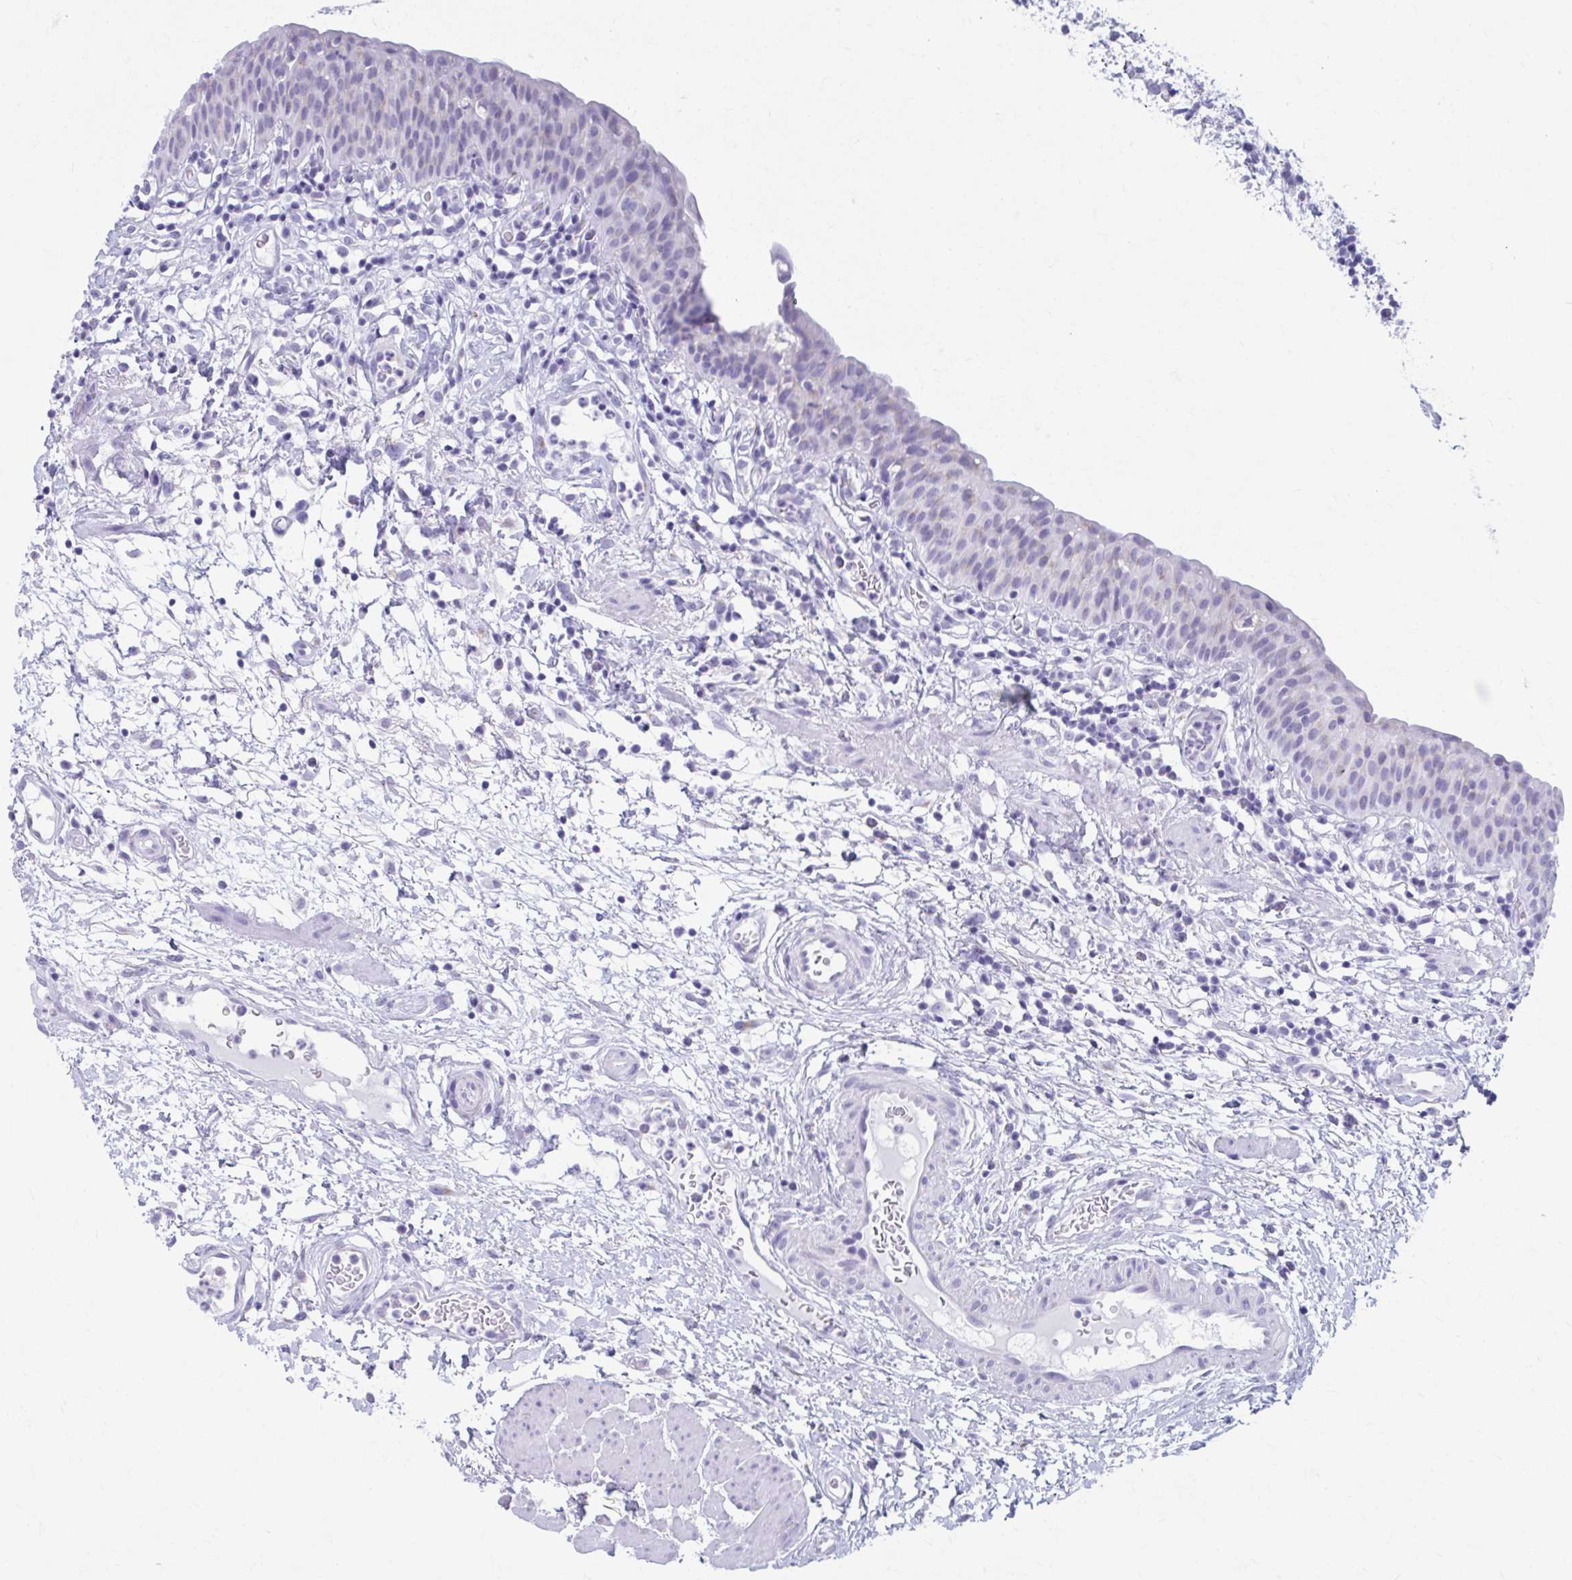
{"staining": {"intensity": "negative", "quantity": "none", "location": "none"}, "tissue": "urinary bladder", "cell_type": "Urothelial cells", "image_type": "normal", "snomed": [{"axis": "morphology", "description": "Normal tissue, NOS"}, {"axis": "morphology", "description": "Inflammation, NOS"}, {"axis": "topography", "description": "Urinary bladder"}], "caption": "Human urinary bladder stained for a protein using IHC shows no staining in urothelial cells.", "gene": "KCNE2", "patient": {"sex": "male", "age": 57}}